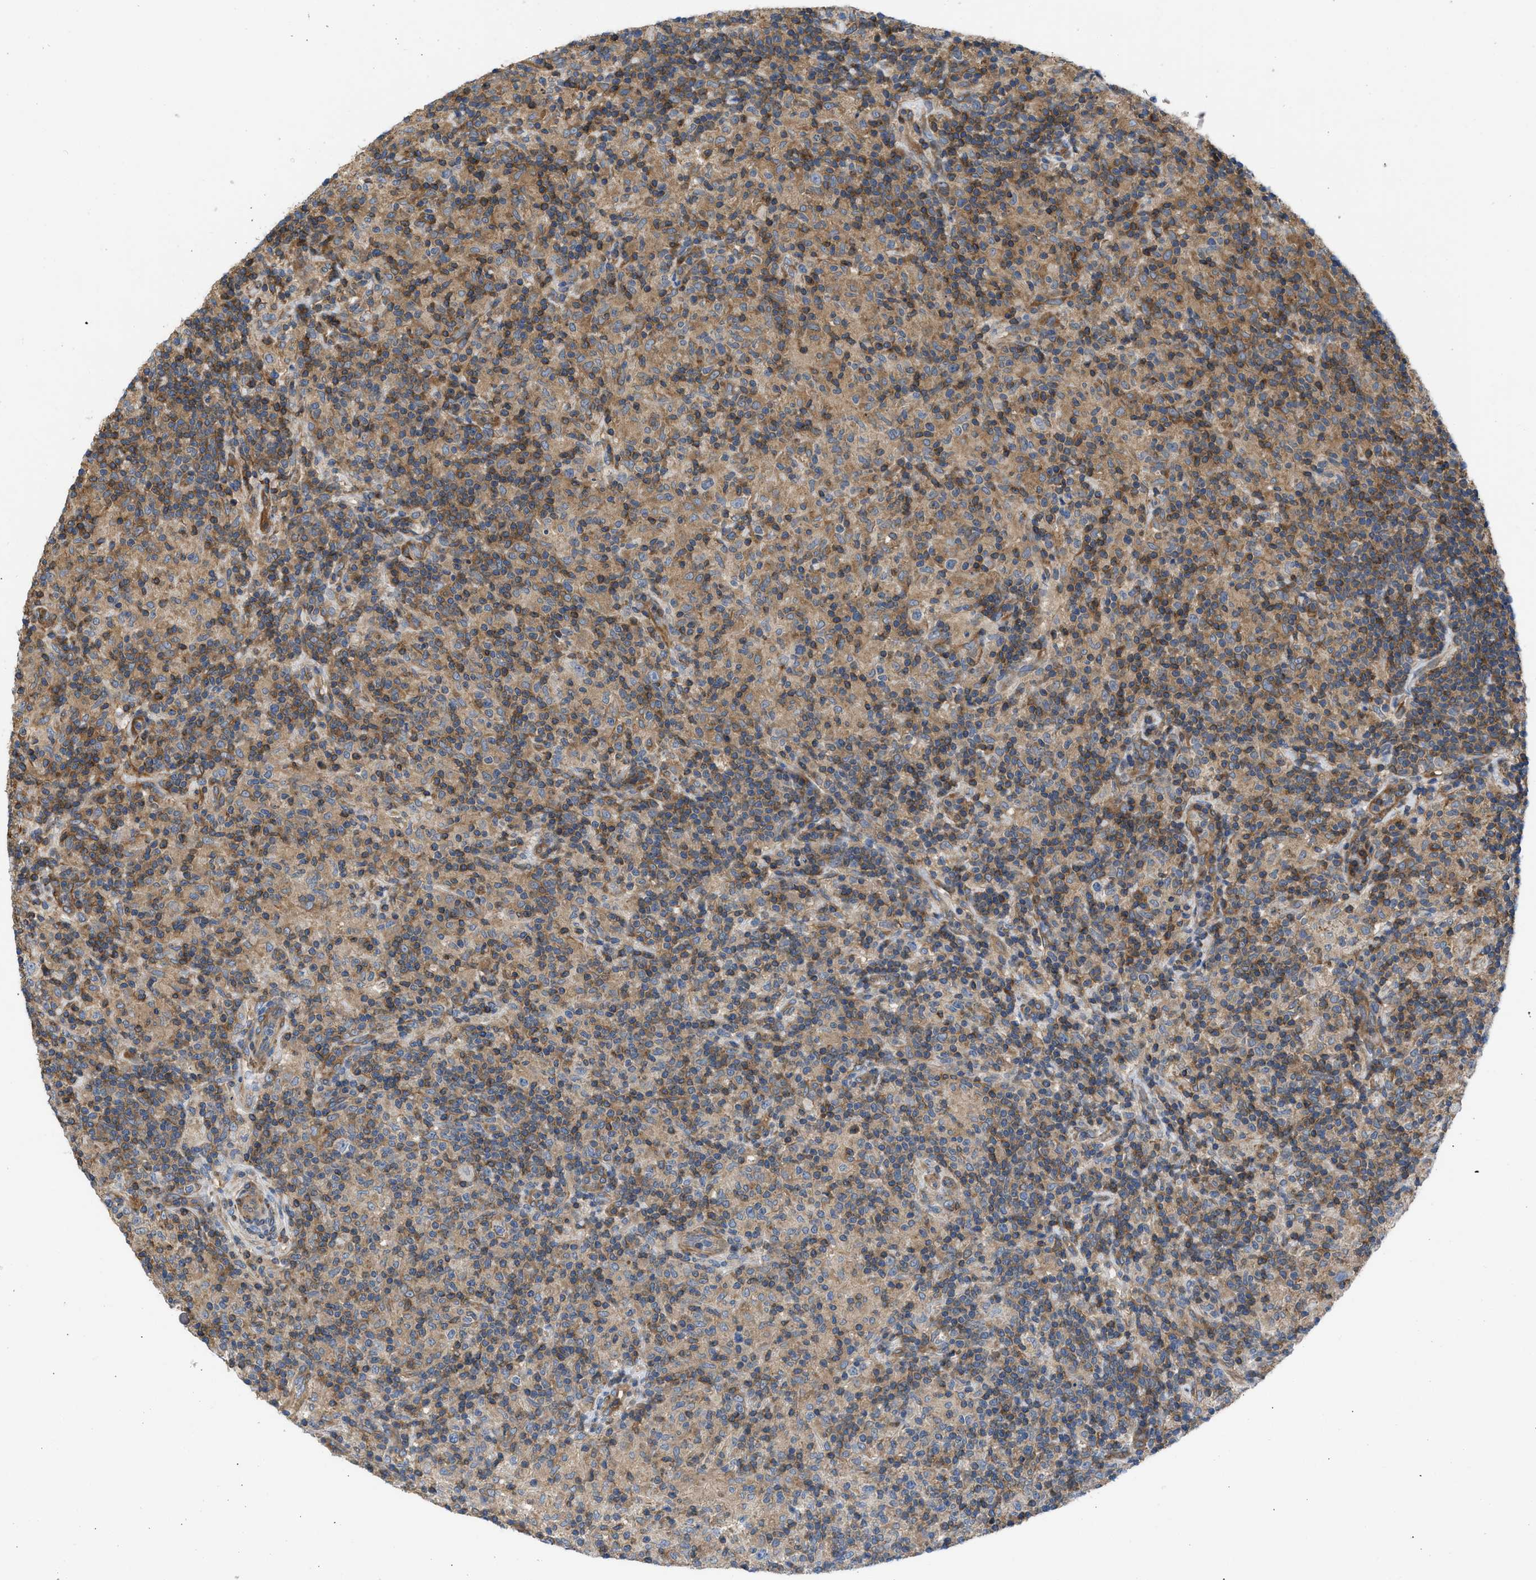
{"staining": {"intensity": "negative", "quantity": "none", "location": "none"}, "tissue": "lymphoma", "cell_type": "Tumor cells", "image_type": "cancer", "snomed": [{"axis": "morphology", "description": "Hodgkin's disease, NOS"}, {"axis": "topography", "description": "Lymph node"}], "caption": "Immunohistochemical staining of lymphoma shows no significant staining in tumor cells.", "gene": "CHKB", "patient": {"sex": "male", "age": 70}}